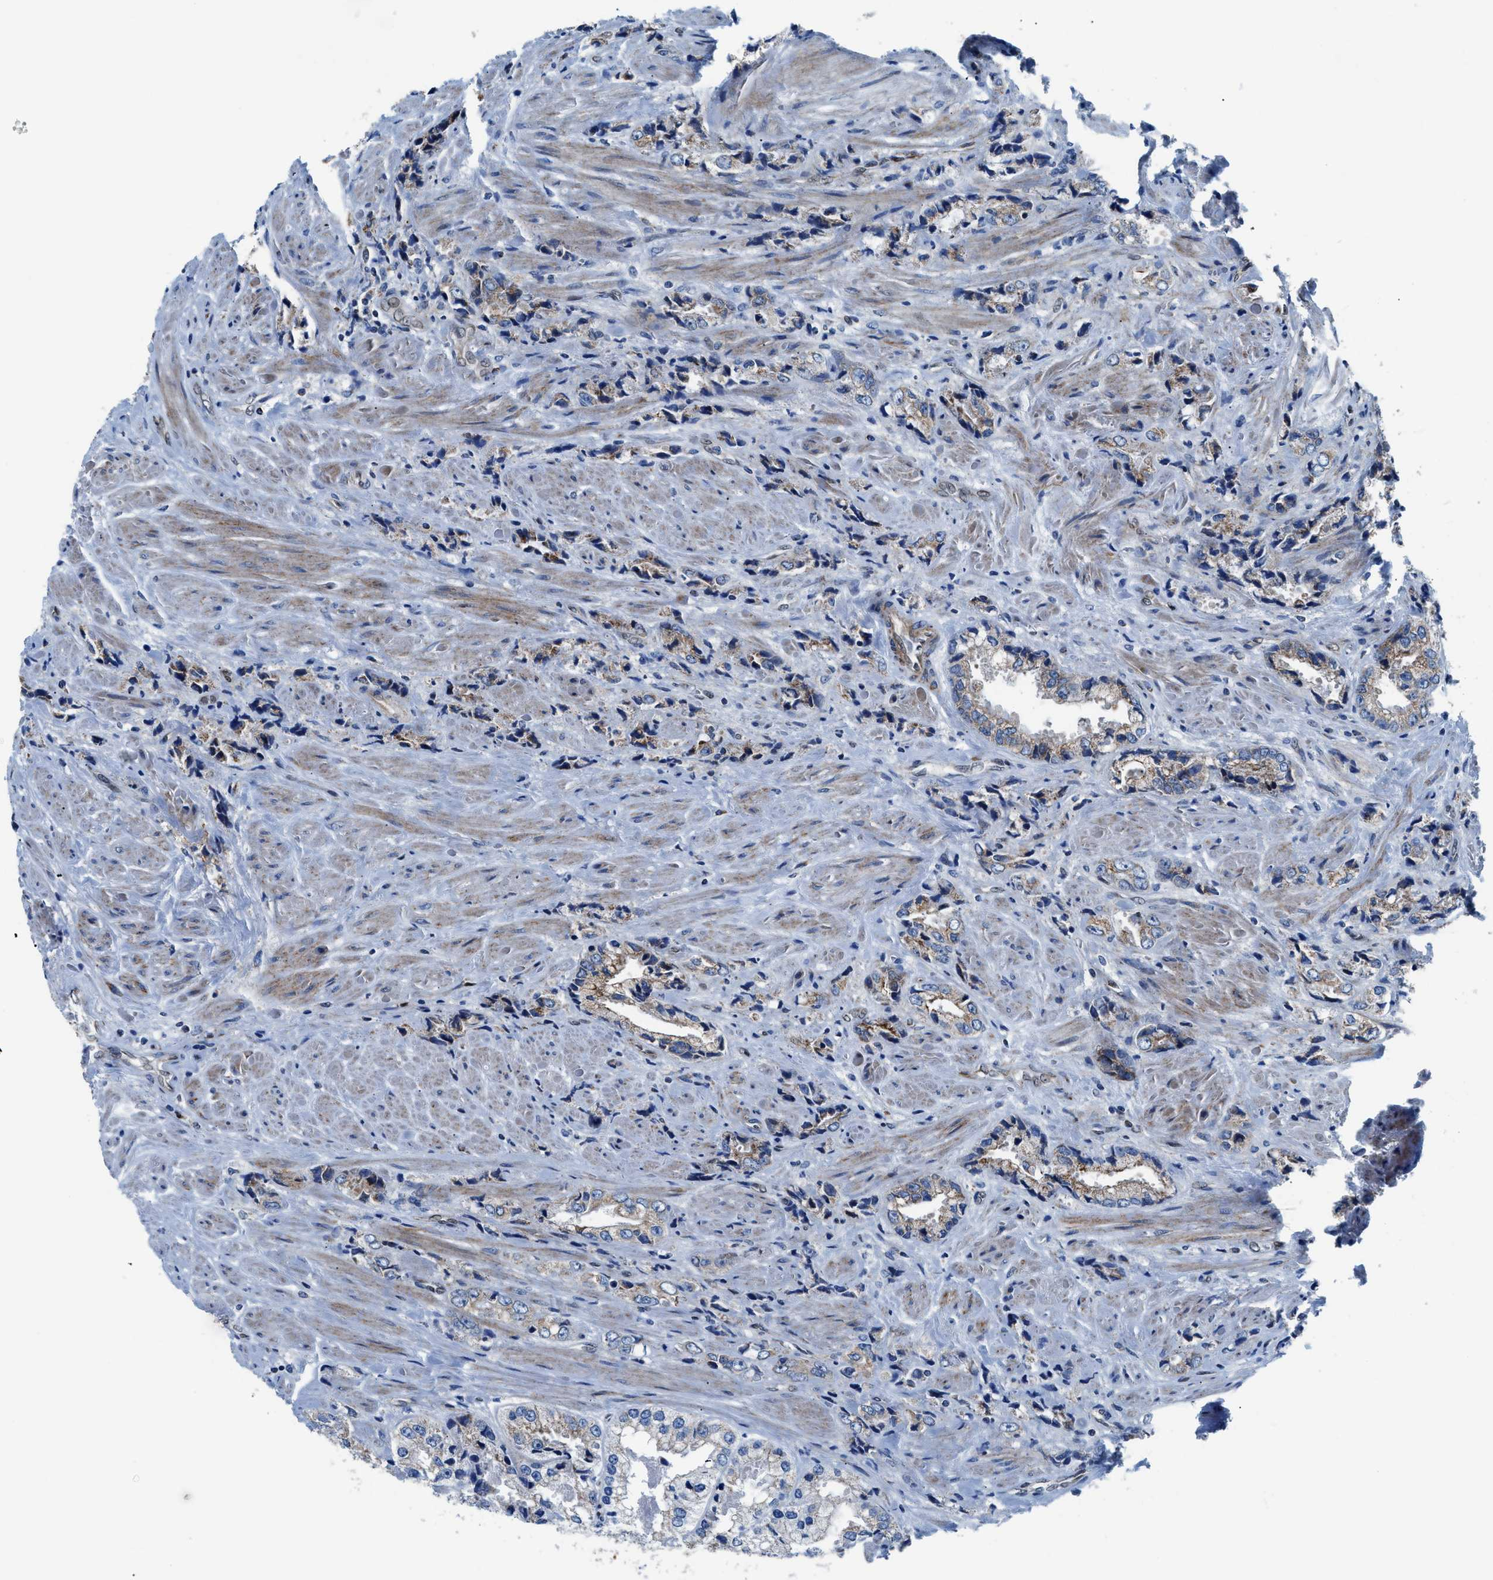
{"staining": {"intensity": "weak", "quantity": ">75%", "location": "cytoplasmic/membranous"}, "tissue": "prostate cancer", "cell_type": "Tumor cells", "image_type": "cancer", "snomed": [{"axis": "morphology", "description": "Adenocarcinoma, High grade"}, {"axis": "topography", "description": "Prostate"}], "caption": "The immunohistochemical stain shows weak cytoplasmic/membranous staining in tumor cells of high-grade adenocarcinoma (prostate) tissue.", "gene": "LMO2", "patient": {"sex": "male", "age": 61}}